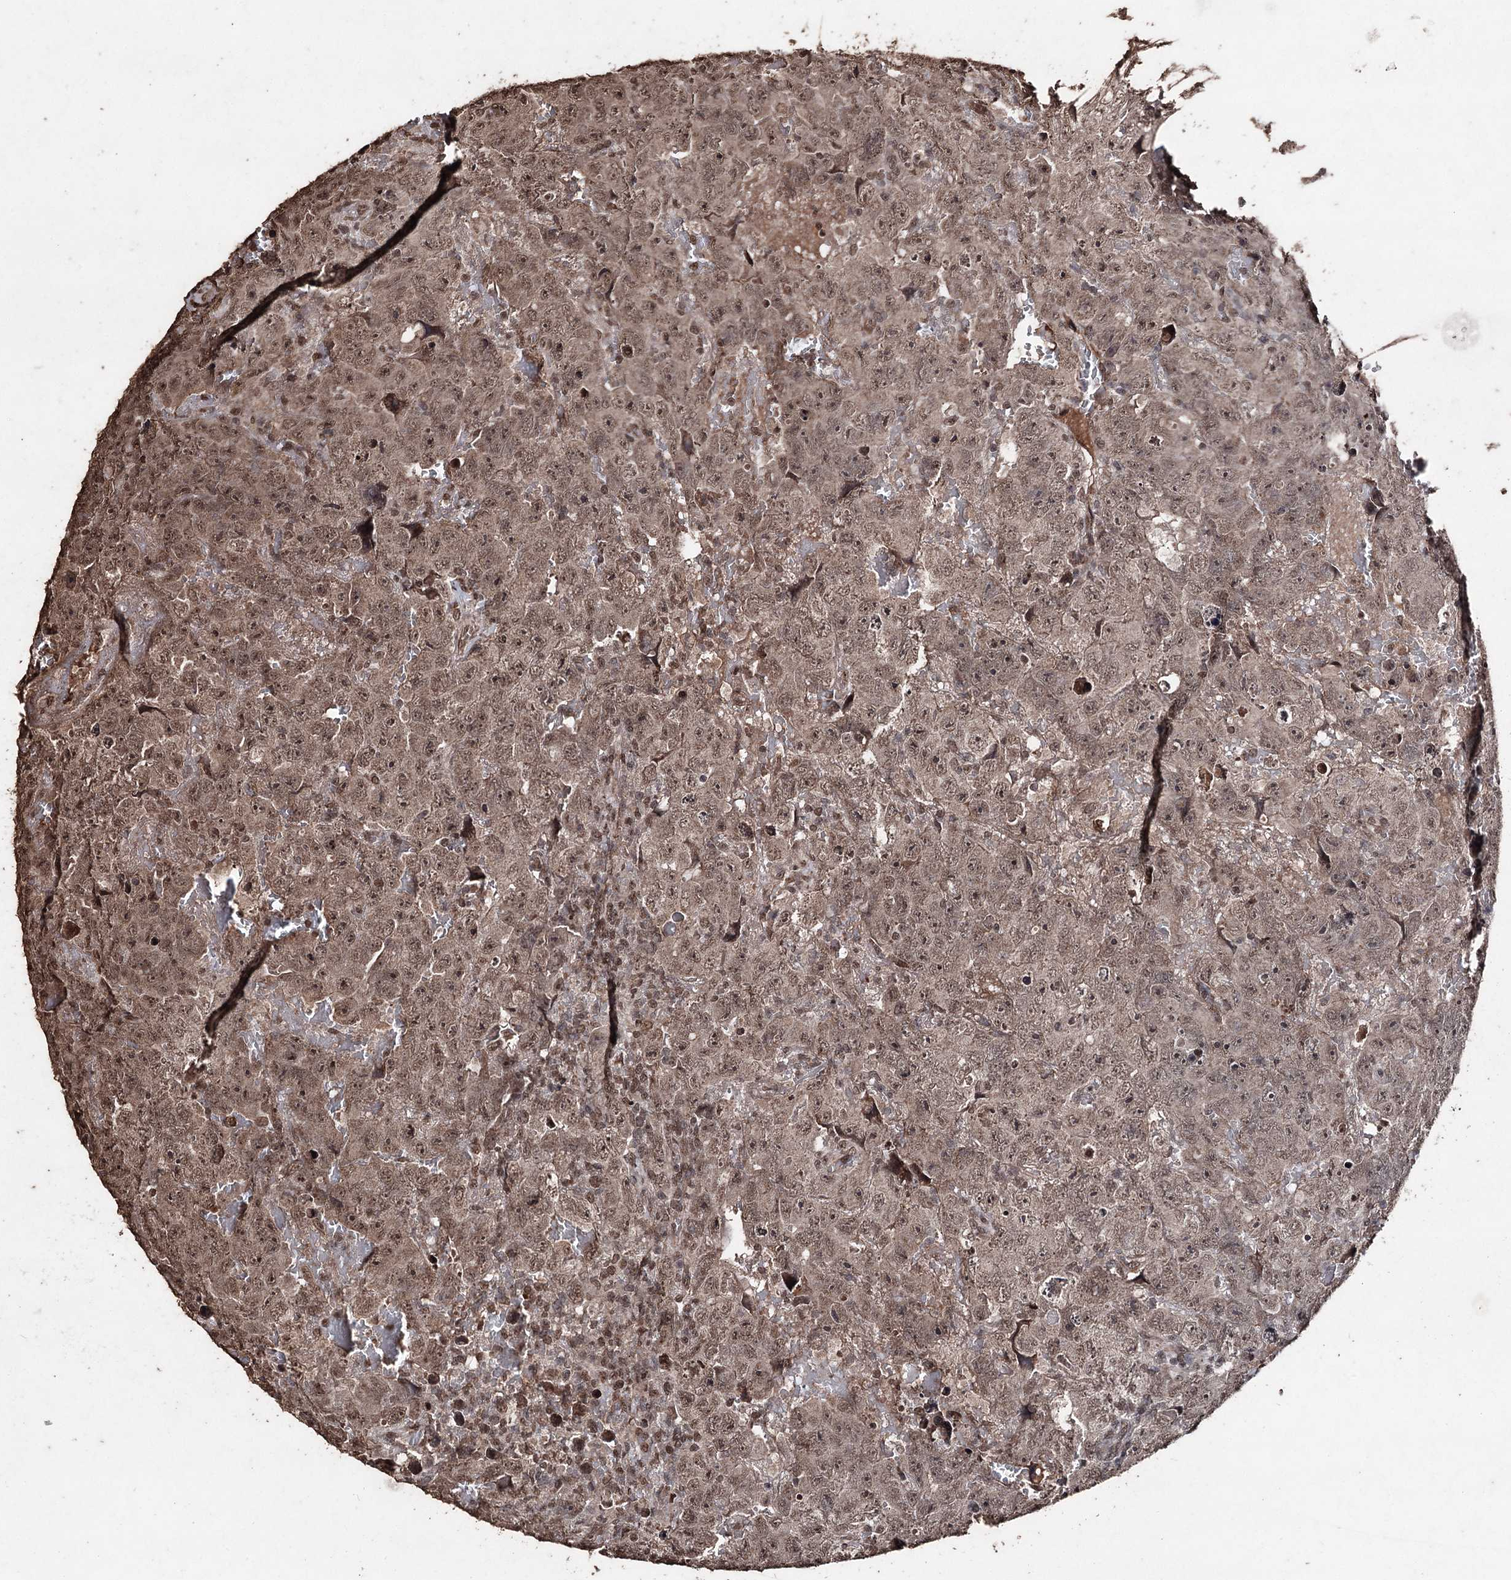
{"staining": {"intensity": "moderate", "quantity": ">75%", "location": "cytoplasmic/membranous,nuclear"}, "tissue": "testis cancer", "cell_type": "Tumor cells", "image_type": "cancer", "snomed": [{"axis": "morphology", "description": "Carcinoma, Embryonal, NOS"}, {"axis": "topography", "description": "Testis"}], "caption": "Moderate cytoplasmic/membranous and nuclear expression is seen in approximately >75% of tumor cells in embryonal carcinoma (testis).", "gene": "ATG14", "patient": {"sex": "male", "age": 45}}